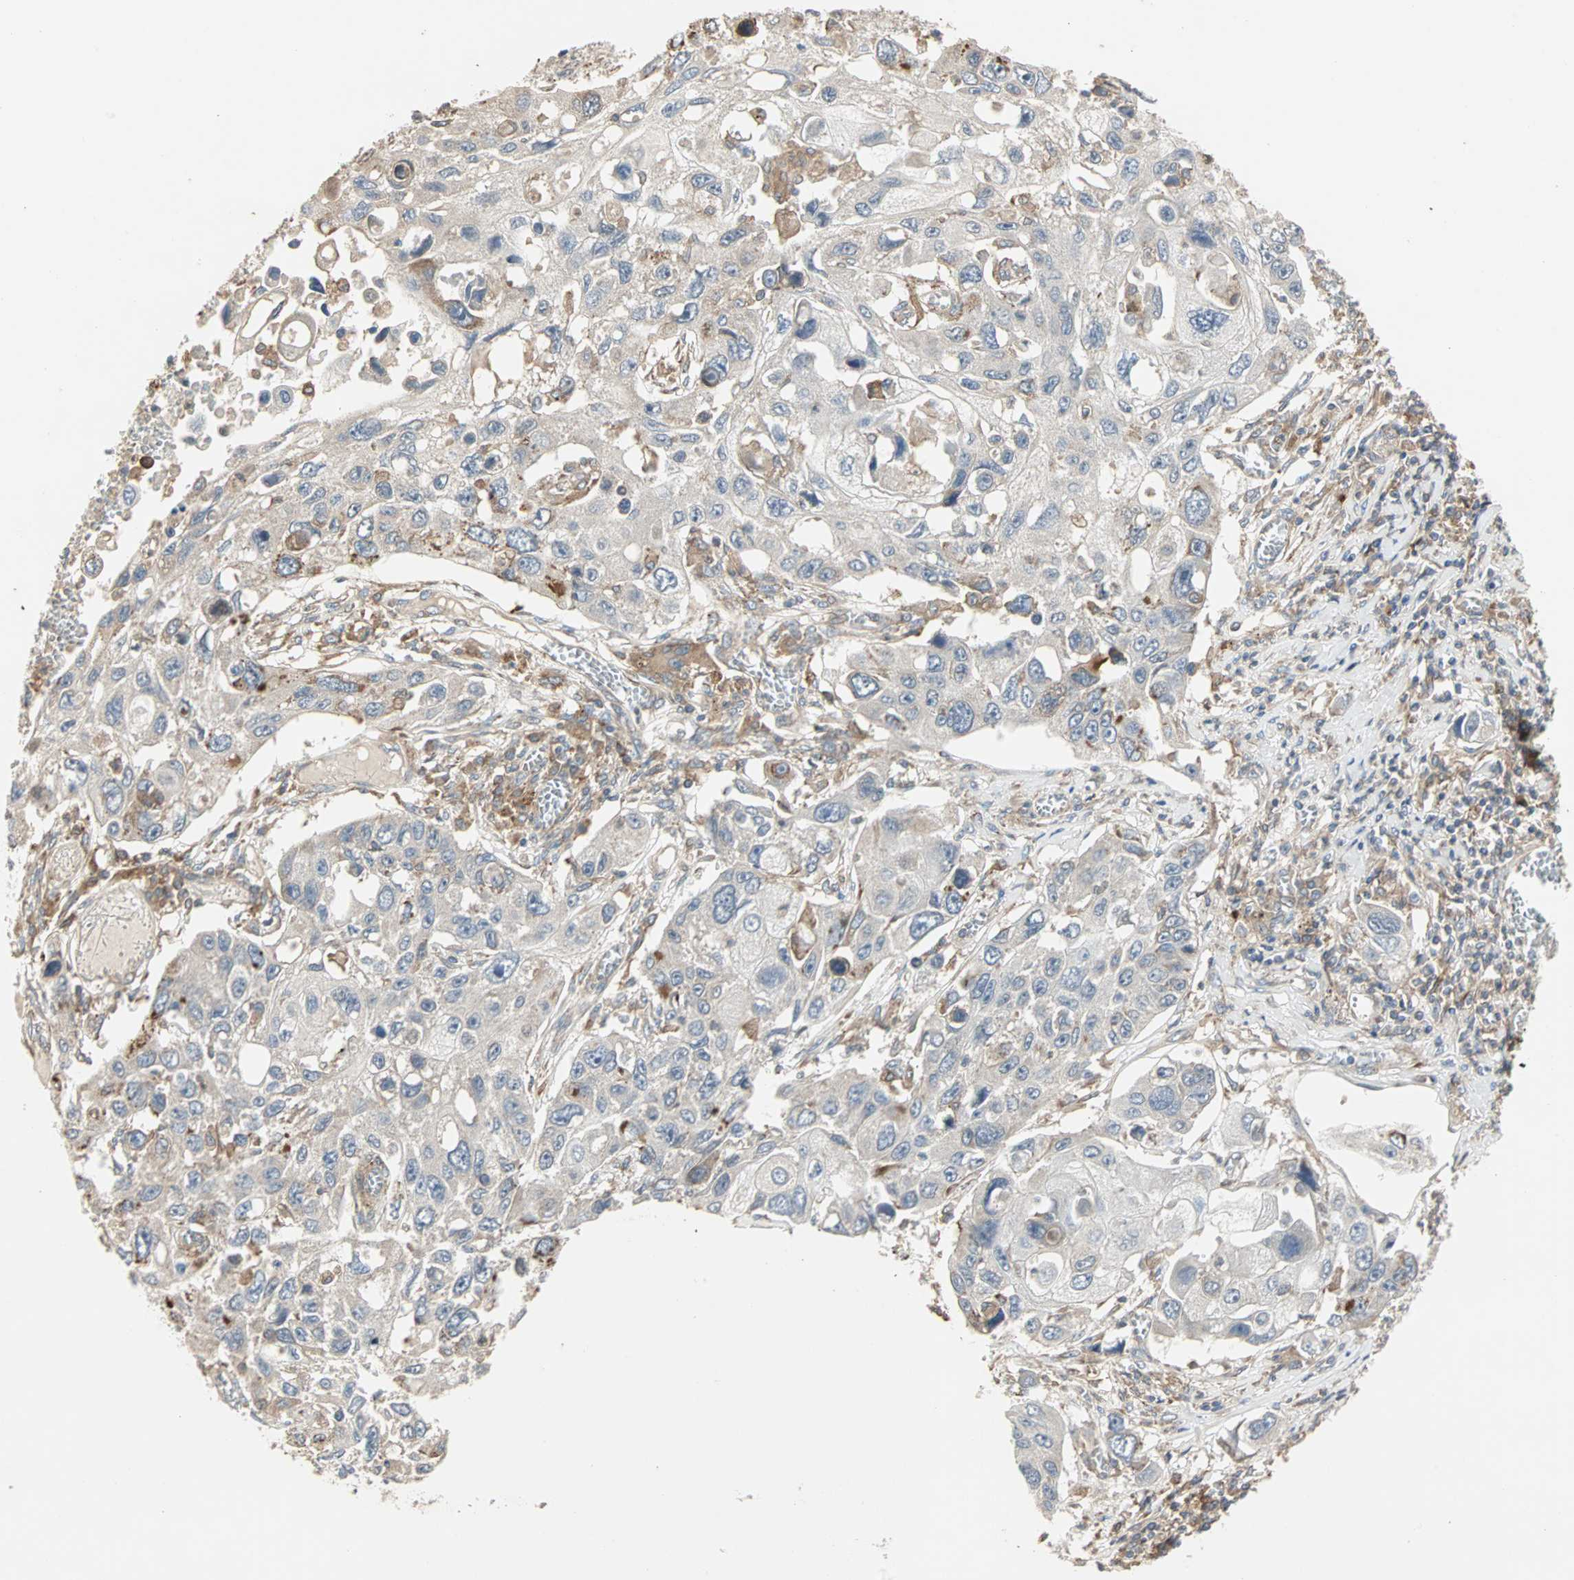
{"staining": {"intensity": "negative", "quantity": "none", "location": "none"}, "tissue": "lung cancer", "cell_type": "Tumor cells", "image_type": "cancer", "snomed": [{"axis": "morphology", "description": "Squamous cell carcinoma, NOS"}, {"axis": "topography", "description": "Lung"}], "caption": "Lung cancer (squamous cell carcinoma) was stained to show a protein in brown. There is no significant positivity in tumor cells.", "gene": "GNAI2", "patient": {"sex": "male", "age": 71}}